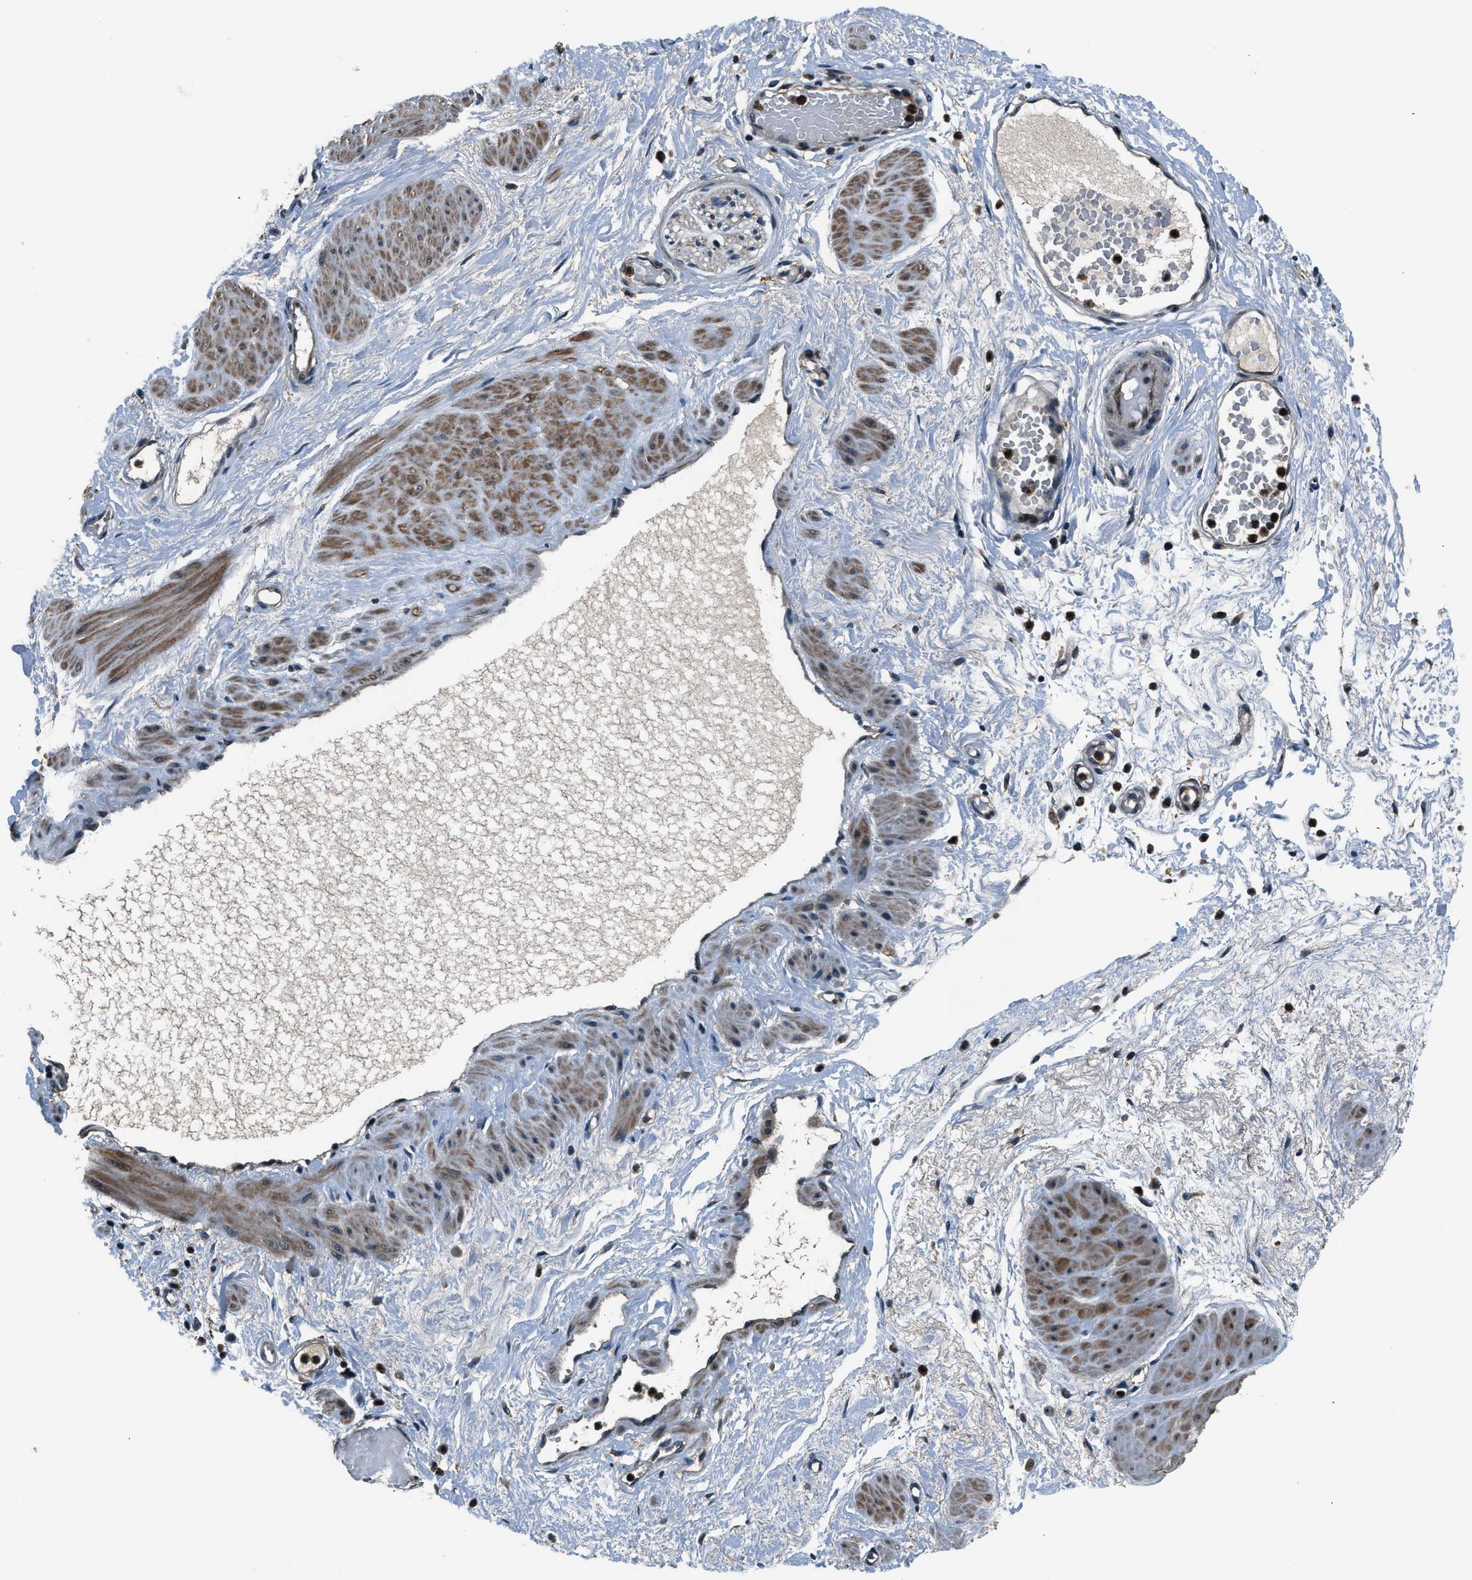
{"staining": {"intensity": "weak", "quantity": ">75%", "location": "cytoplasmic/membranous"}, "tissue": "adipose tissue", "cell_type": "Adipocytes", "image_type": "normal", "snomed": [{"axis": "morphology", "description": "Normal tissue, NOS"}, {"axis": "topography", "description": "Soft tissue"}, {"axis": "topography", "description": "Vascular tissue"}], "caption": "The micrograph reveals immunohistochemical staining of normal adipose tissue. There is weak cytoplasmic/membranous staining is present in about >75% of adipocytes.", "gene": "ARHGEF11", "patient": {"sex": "female", "age": 35}}